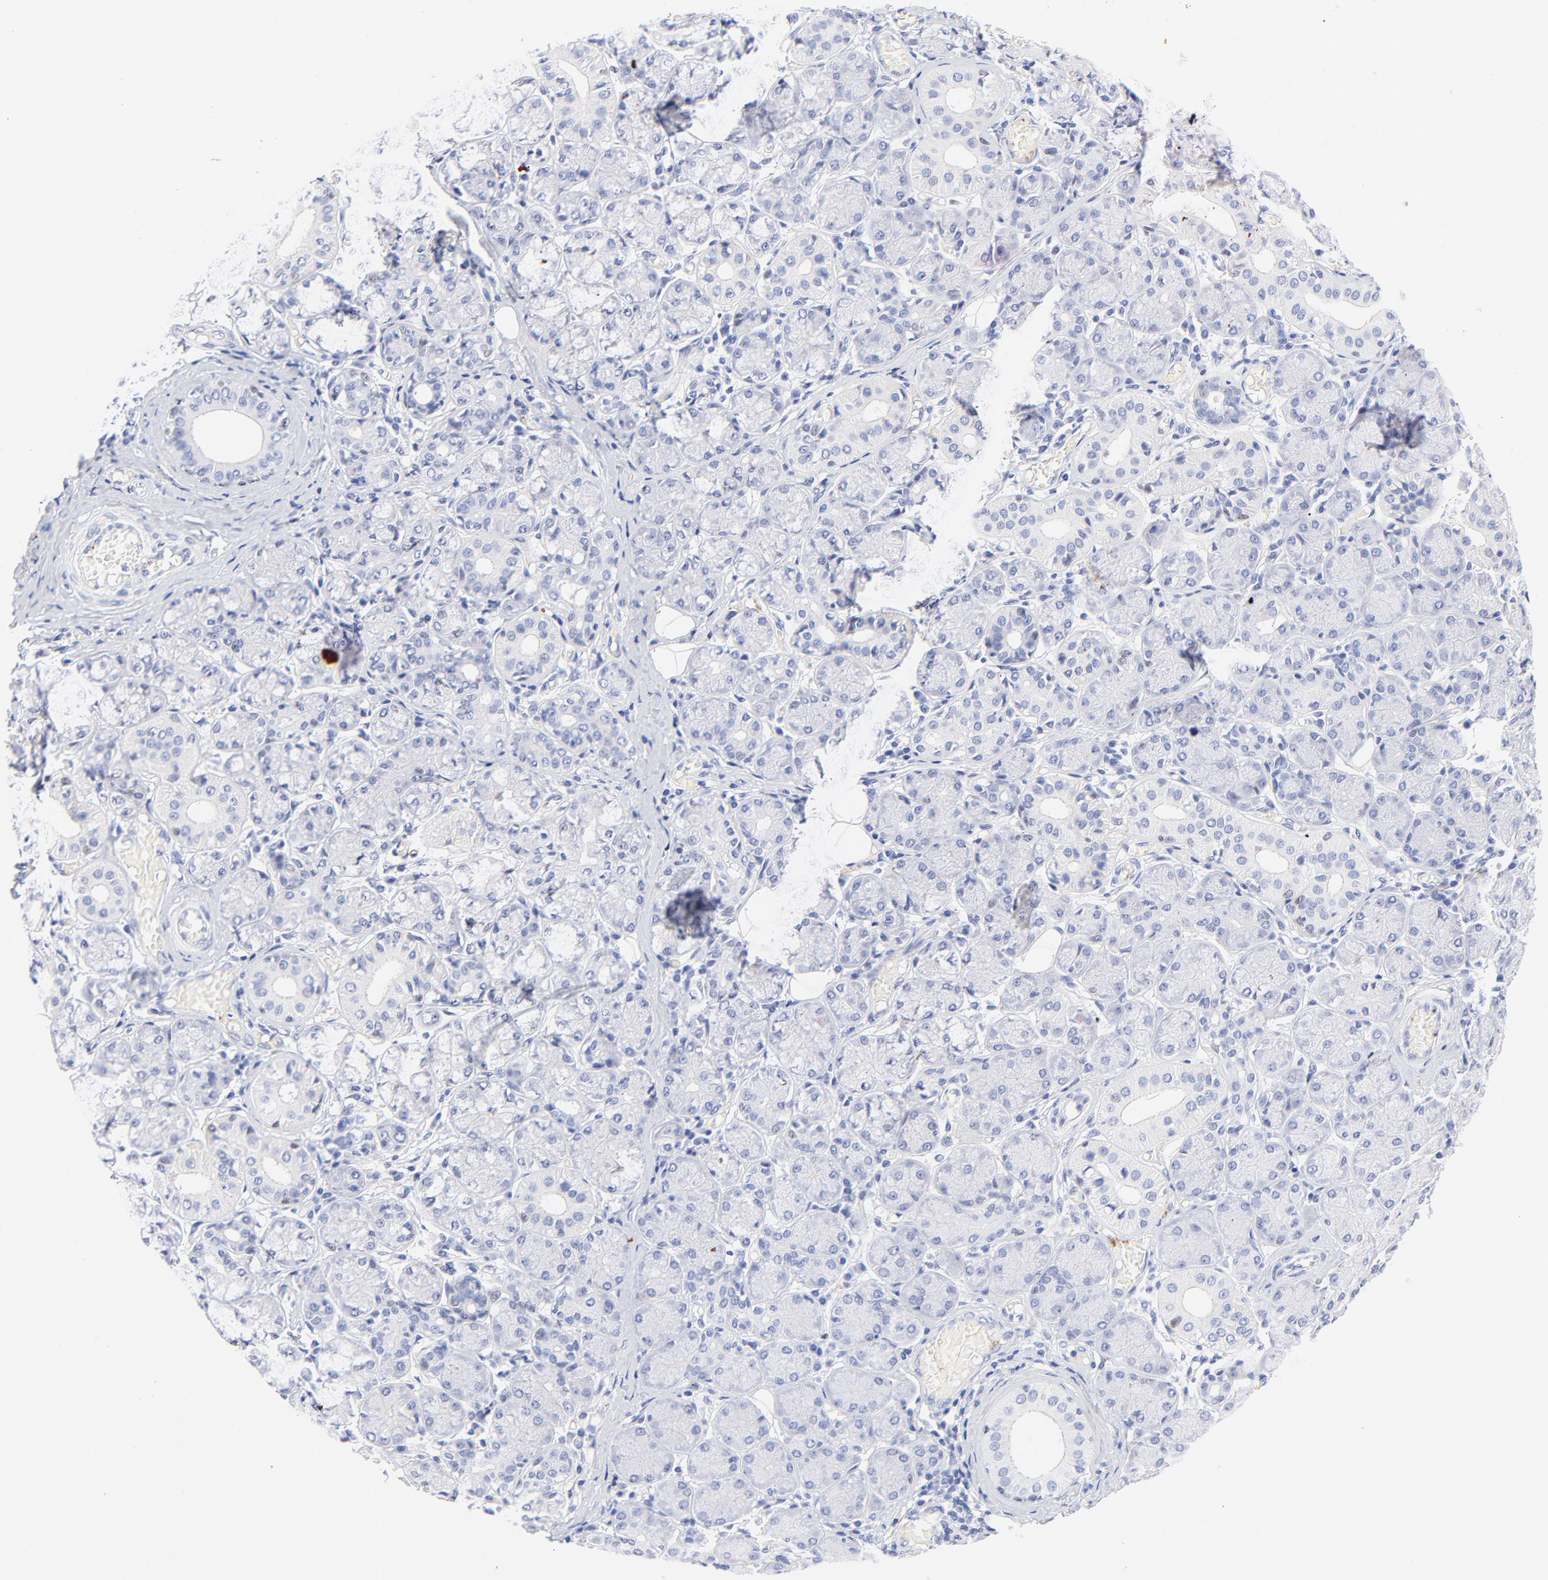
{"staining": {"intensity": "negative", "quantity": "none", "location": "none"}, "tissue": "salivary gland", "cell_type": "Glandular cells", "image_type": "normal", "snomed": [{"axis": "morphology", "description": "Normal tissue, NOS"}, {"axis": "topography", "description": "Salivary gland"}], "caption": "Micrograph shows no protein positivity in glandular cells of benign salivary gland.", "gene": "FAM117B", "patient": {"sex": "female", "age": 24}}